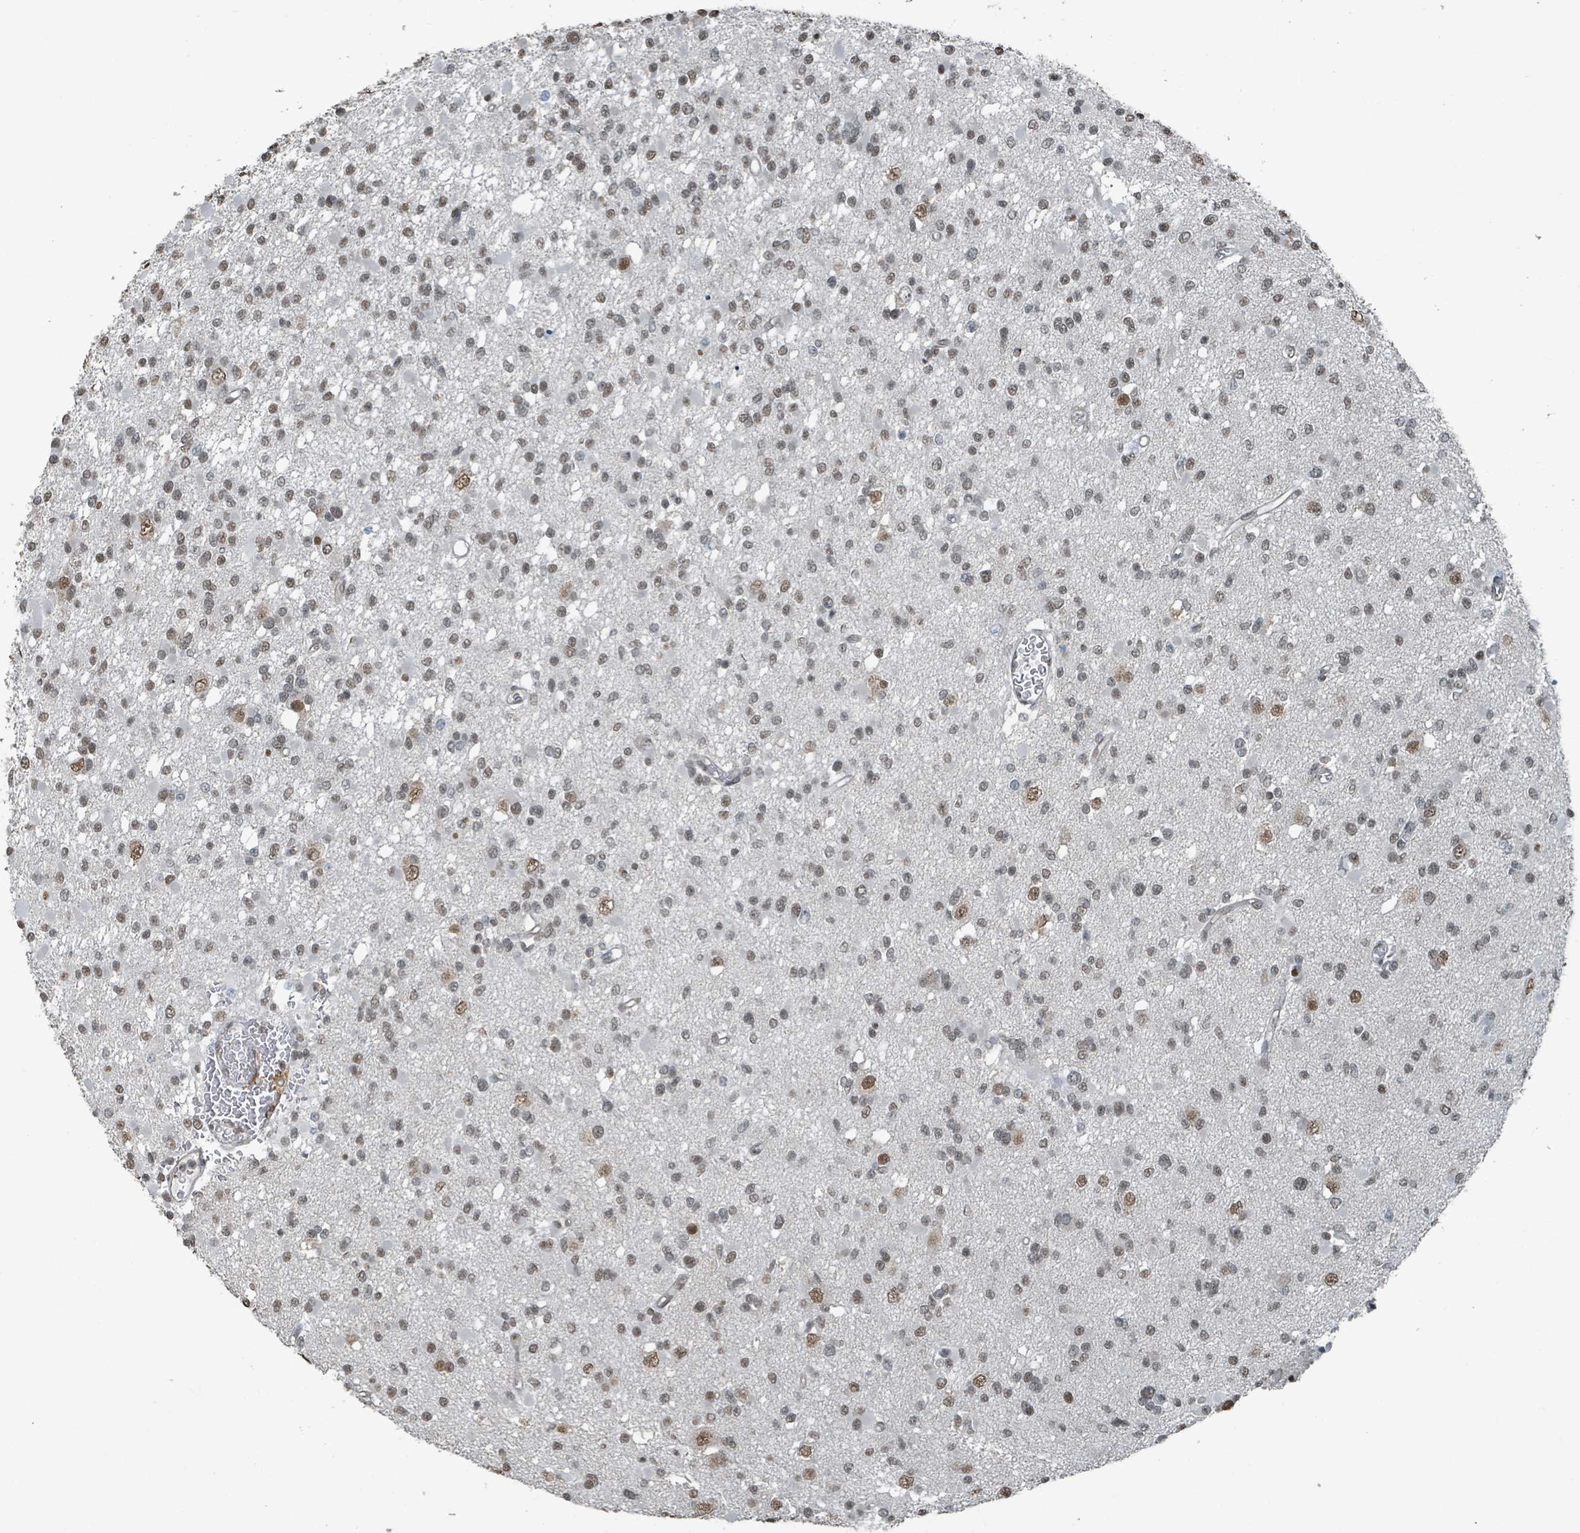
{"staining": {"intensity": "weak", "quantity": ">75%", "location": "nuclear"}, "tissue": "glioma", "cell_type": "Tumor cells", "image_type": "cancer", "snomed": [{"axis": "morphology", "description": "Glioma, malignant, Low grade"}, {"axis": "topography", "description": "Brain"}], "caption": "Glioma stained with a brown dye demonstrates weak nuclear positive positivity in about >75% of tumor cells.", "gene": "PHIP", "patient": {"sex": "female", "age": 22}}